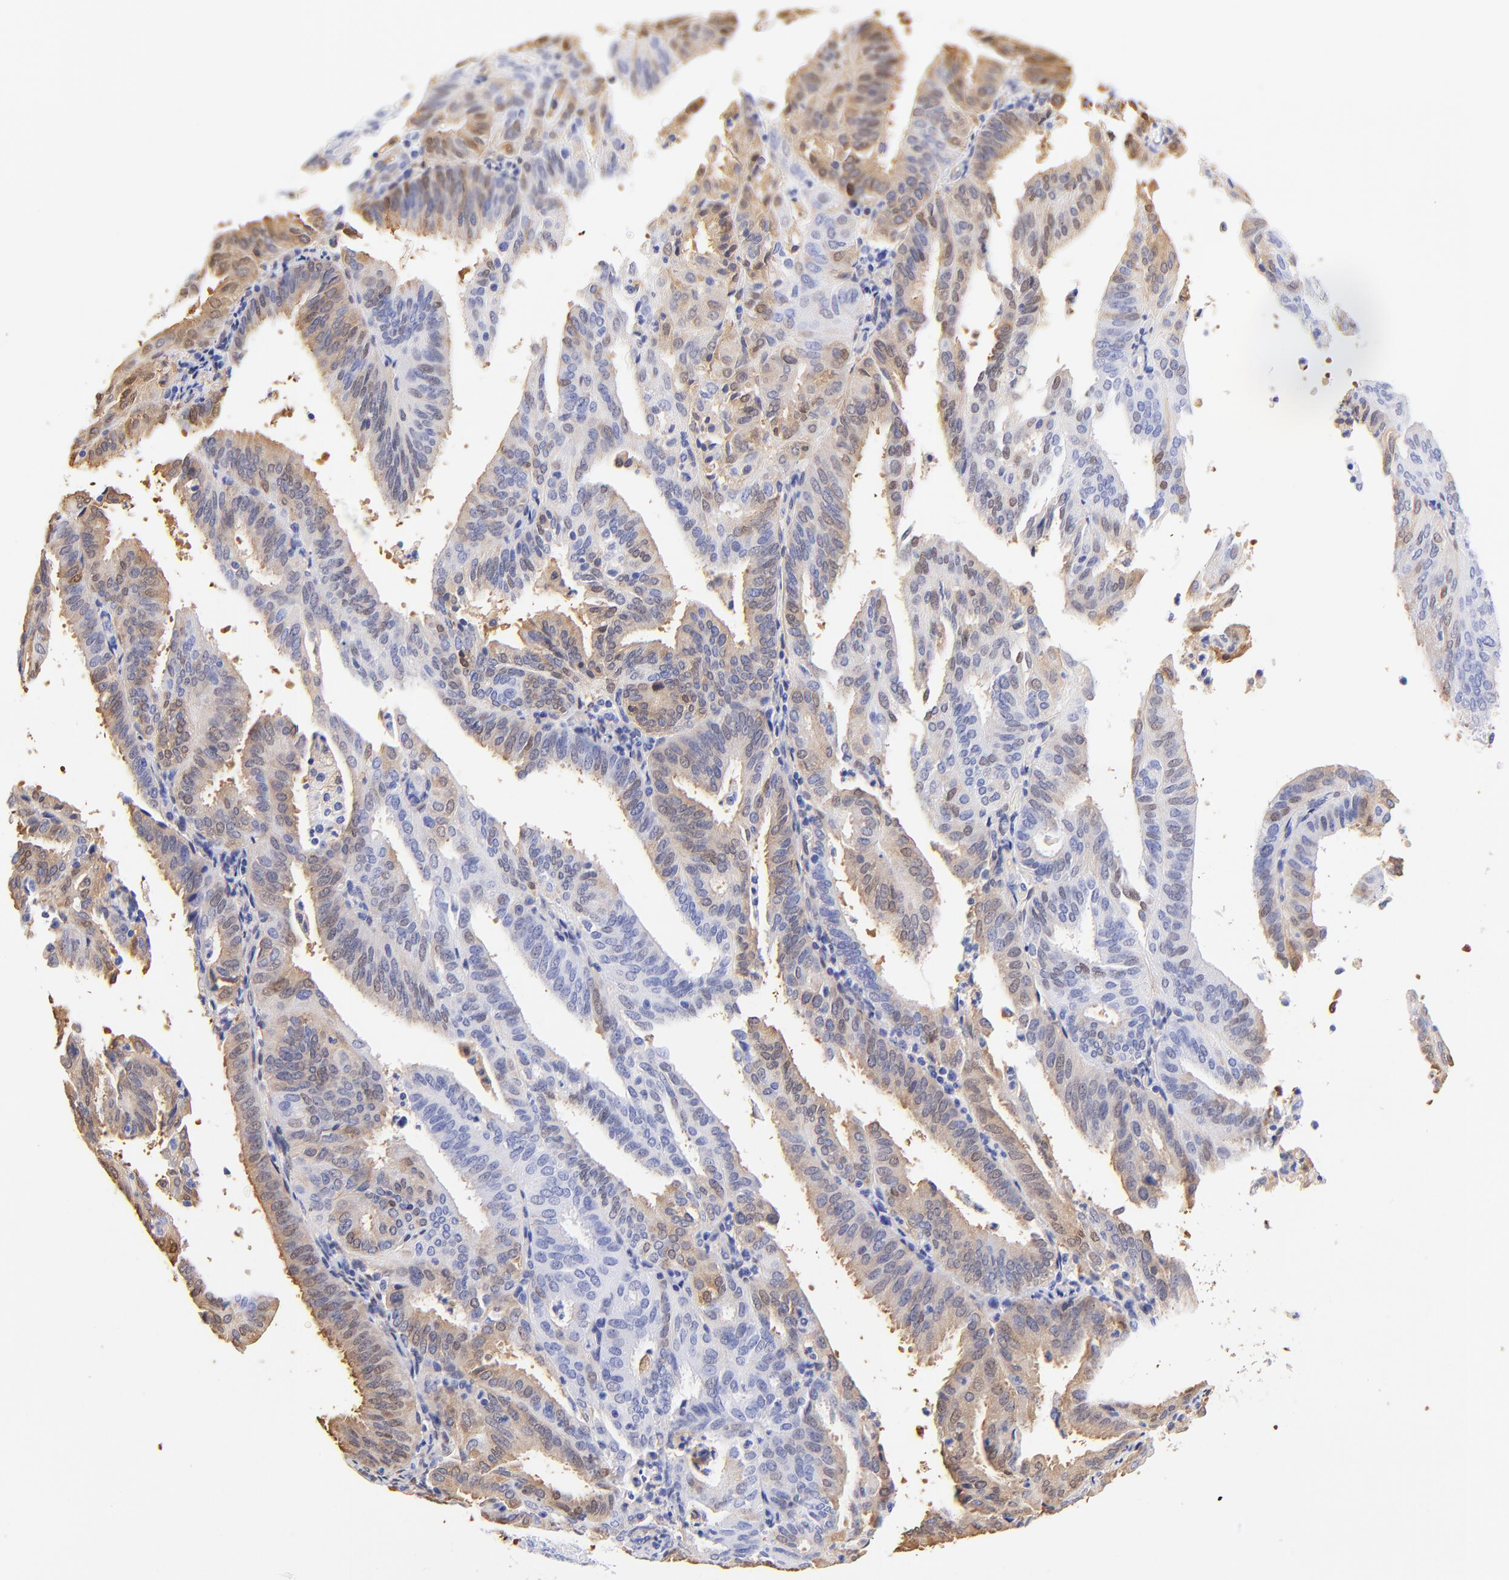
{"staining": {"intensity": "weak", "quantity": "<25%", "location": "cytoplasmic/membranous"}, "tissue": "endometrial cancer", "cell_type": "Tumor cells", "image_type": "cancer", "snomed": [{"axis": "morphology", "description": "Adenocarcinoma, NOS"}, {"axis": "topography", "description": "Endometrium"}], "caption": "DAB (3,3'-diaminobenzidine) immunohistochemical staining of endometrial cancer displays no significant expression in tumor cells.", "gene": "ALDH1A1", "patient": {"sex": "female", "age": 59}}